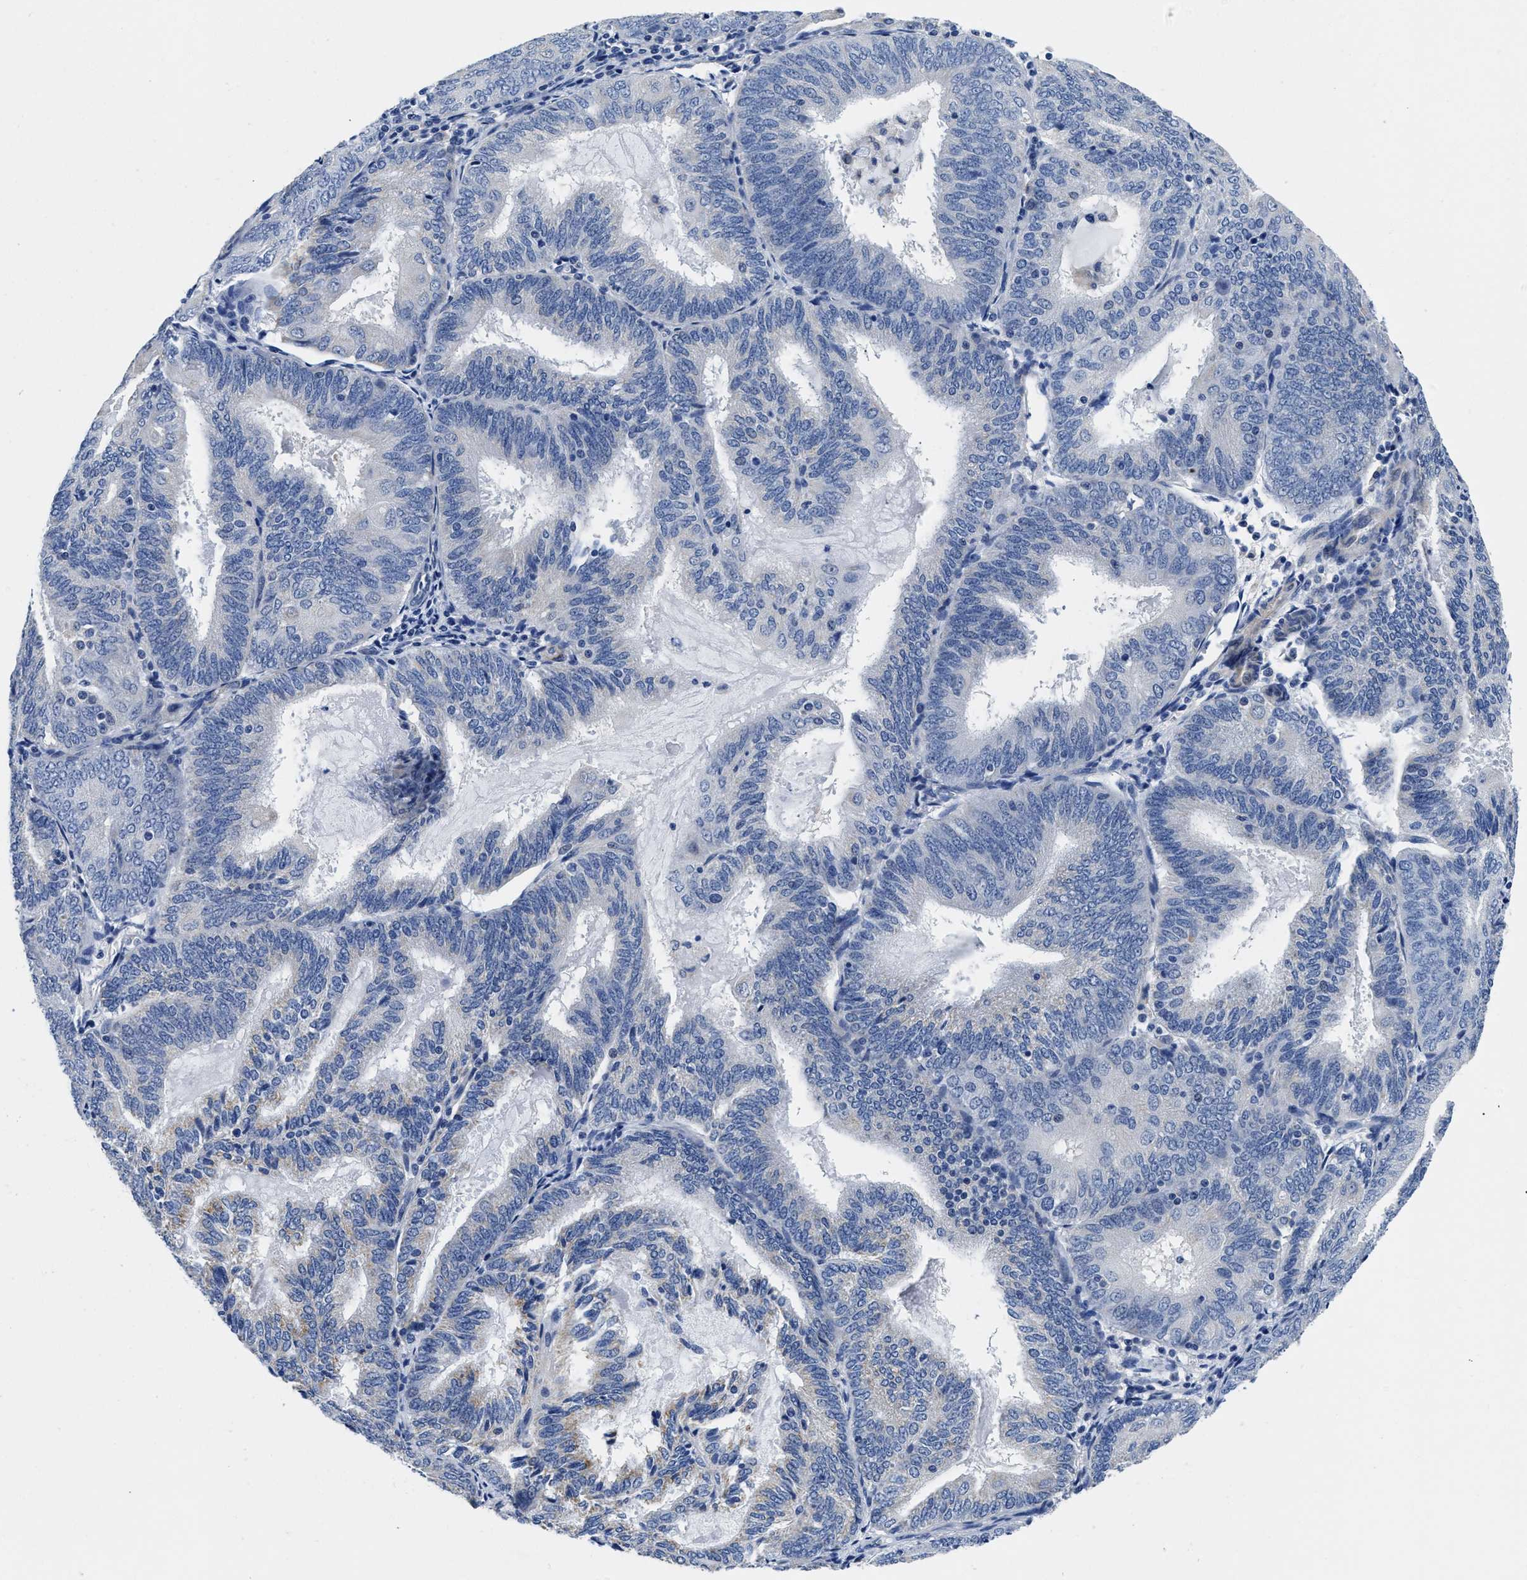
{"staining": {"intensity": "negative", "quantity": "none", "location": "none"}, "tissue": "endometrial cancer", "cell_type": "Tumor cells", "image_type": "cancer", "snomed": [{"axis": "morphology", "description": "Adenocarcinoma, NOS"}, {"axis": "topography", "description": "Endometrium"}], "caption": "Human endometrial cancer stained for a protein using immunohistochemistry (IHC) displays no positivity in tumor cells.", "gene": "SLC35F1", "patient": {"sex": "female", "age": 81}}